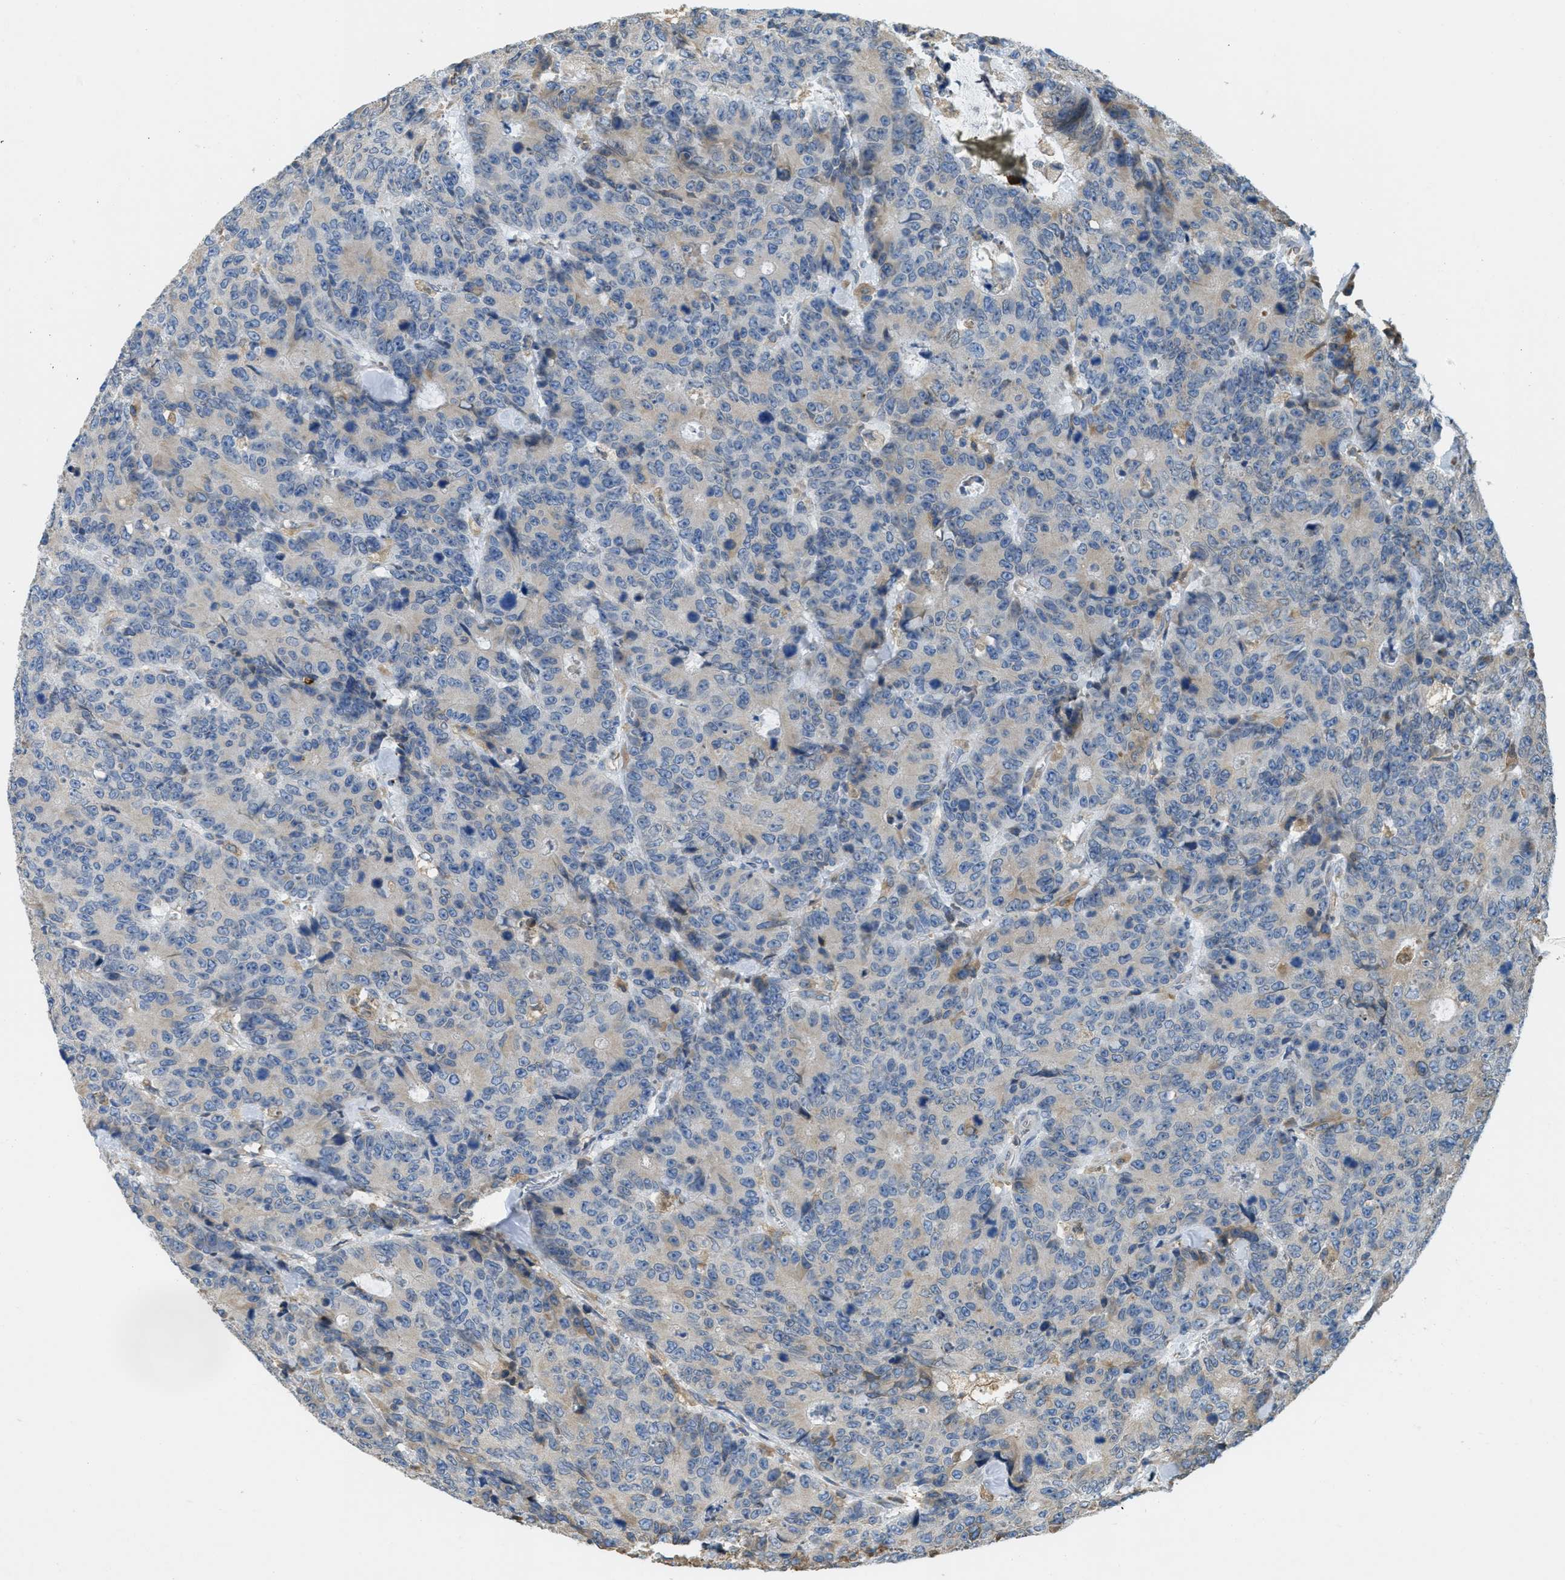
{"staining": {"intensity": "negative", "quantity": "none", "location": "none"}, "tissue": "colorectal cancer", "cell_type": "Tumor cells", "image_type": "cancer", "snomed": [{"axis": "morphology", "description": "Adenocarcinoma, NOS"}, {"axis": "topography", "description": "Colon"}], "caption": "The histopathology image reveals no staining of tumor cells in colorectal cancer (adenocarcinoma). (DAB immunohistochemistry (IHC), high magnification).", "gene": "MPDU1", "patient": {"sex": "female", "age": 86}}